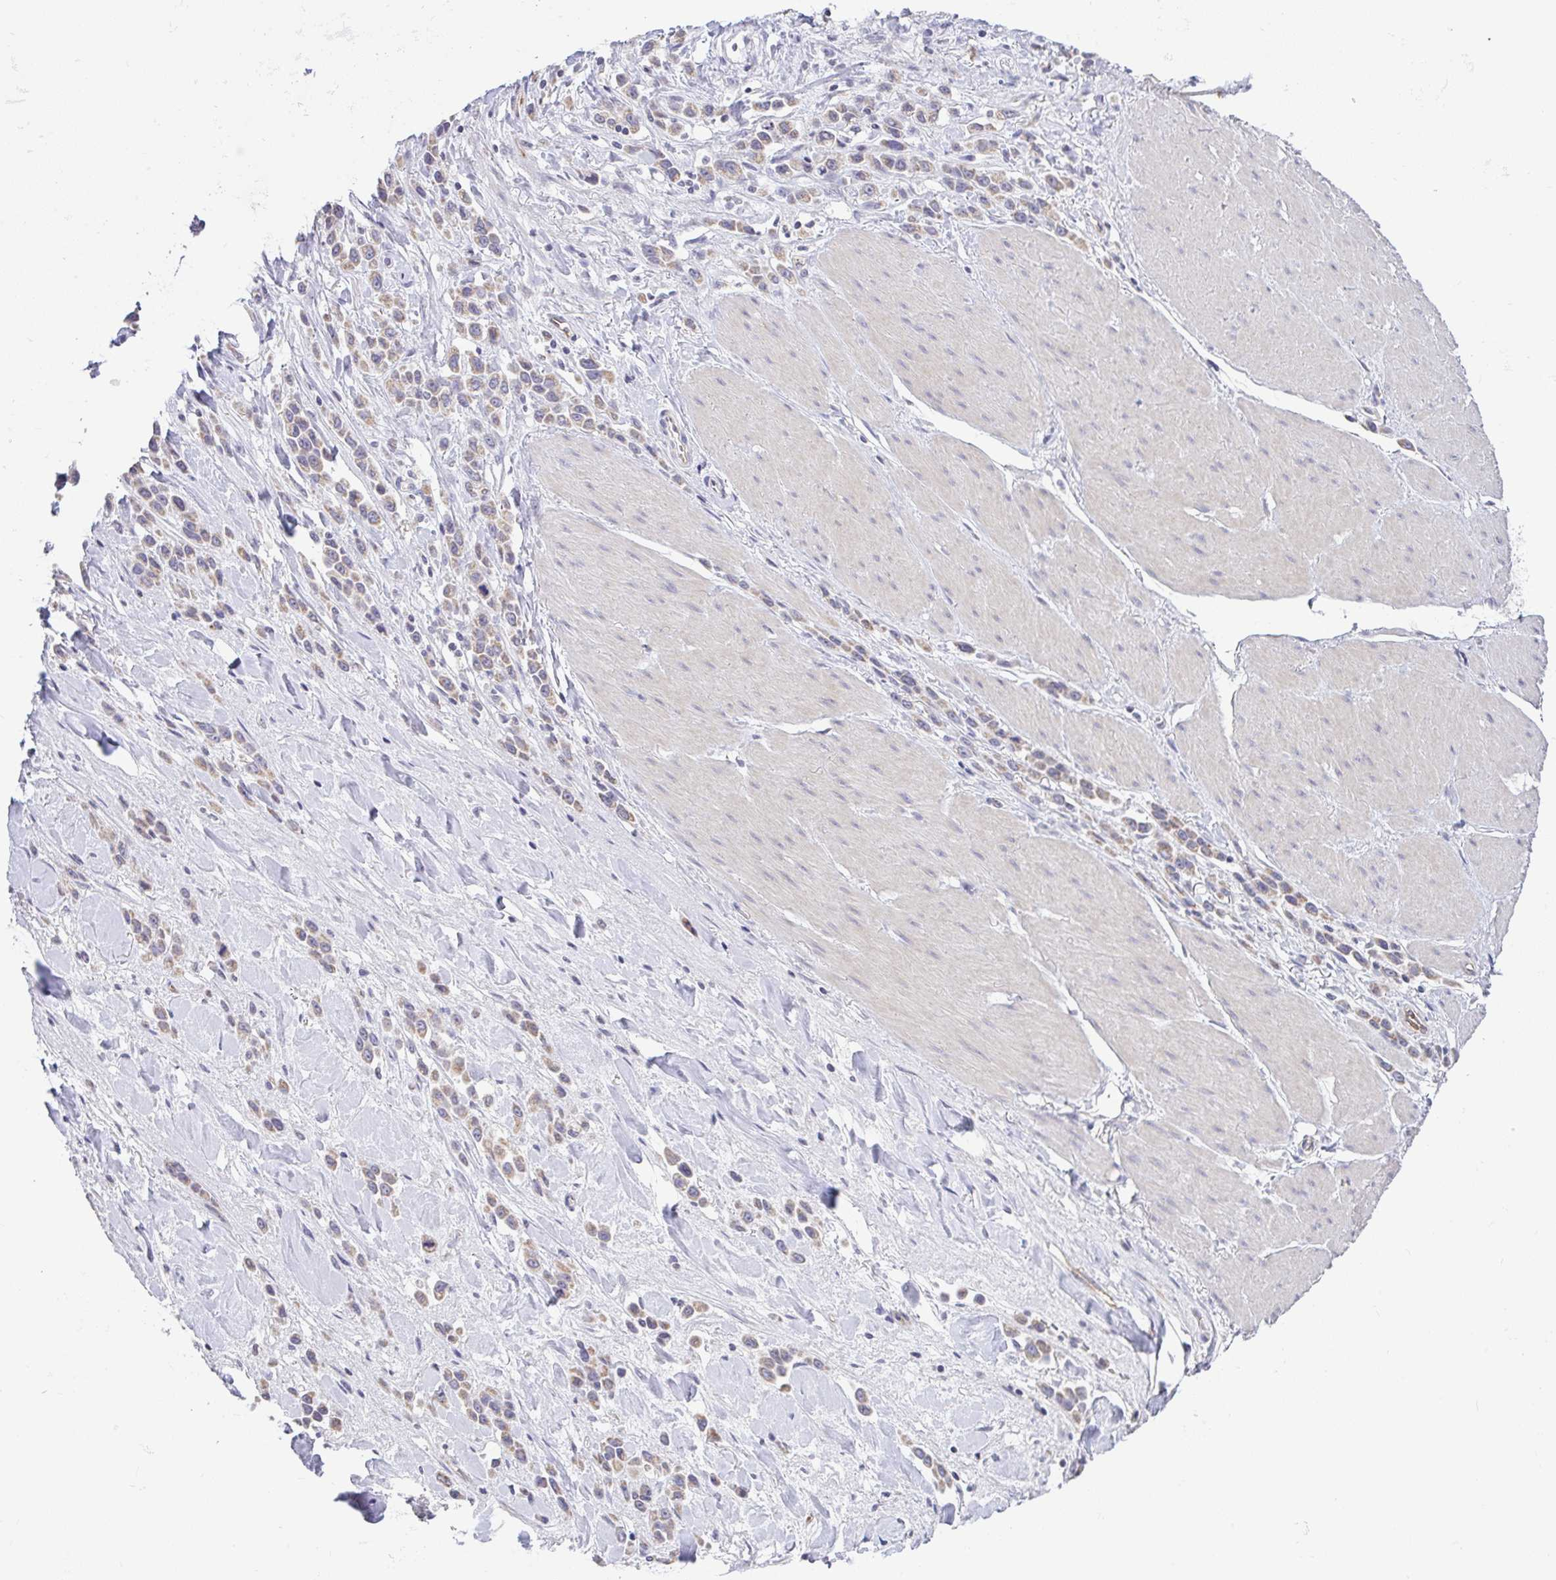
{"staining": {"intensity": "moderate", "quantity": "25%-75%", "location": "cytoplasmic/membranous"}, "tissue": "stomach cancer", "cell_type": "Tumor cells", "image_type": "cancer", "snomed": [{"axis": "morphology", "description": "Adenocarcinoma, NOS"}, {"axis": "topography", "description": "Stomach"}], "caption": "Immunohistochemical staining of stomach cancer shows medium levels of moderate cytoplasmic/membranous protein staining in about 25%-75% of tumor cells.", "gene": "PLCD4", "patient": {"sex": "male", "age": 47}}